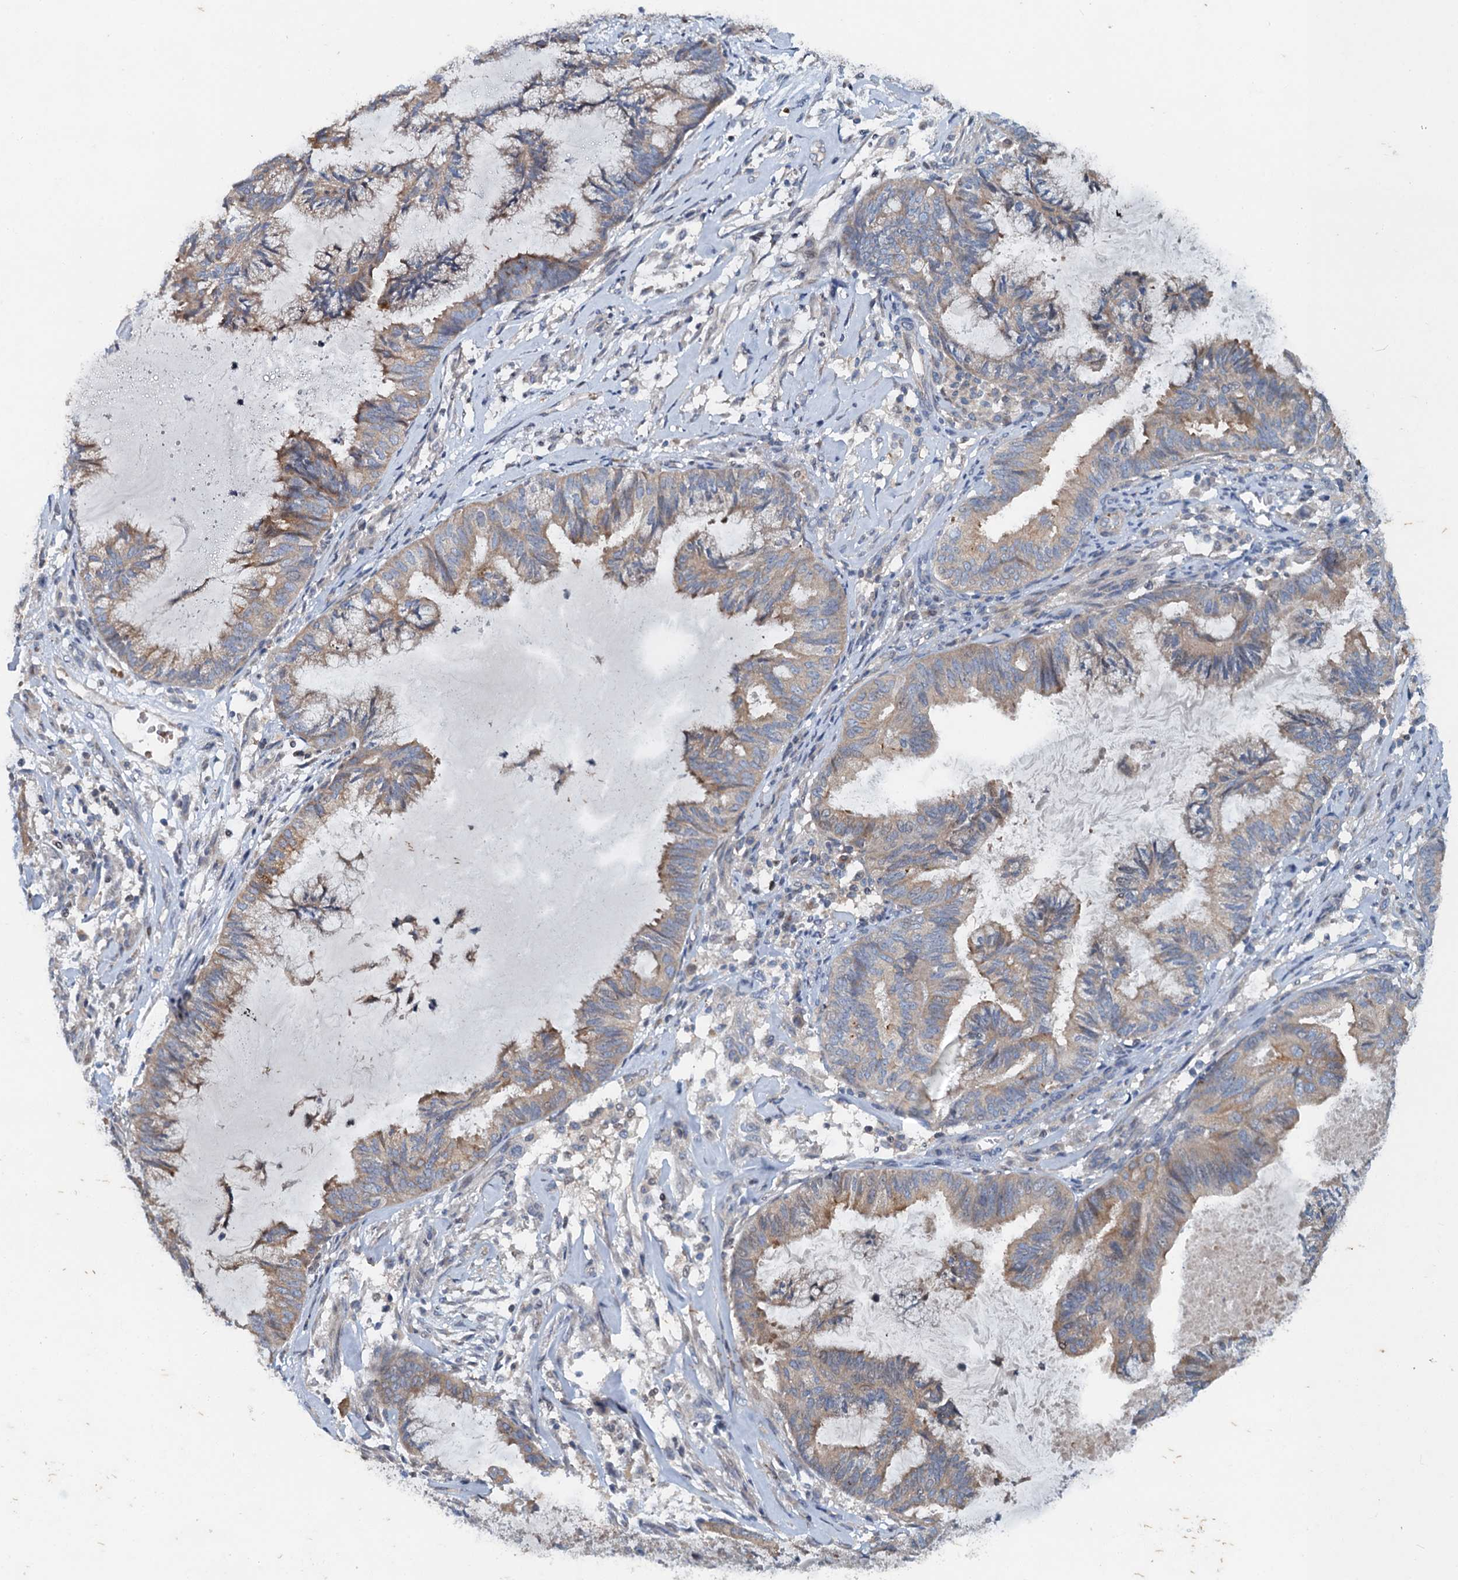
{"staining": {"intensity": "moderate", "quantity": "25%-75%", "location": "cytoplasmic/membranous"}, "tissue": "endometrial cancer", "cell_type": "Tumor cells", "image_type": "cancer", "snomed": [{"axis": "morphology", "description": "Adenocarcinoma, NOS"}, {"axis": "topography", "description": "Endometrium"}], "caption": "Tumor cells show medium levels of moderate cytoplasmic/membranous positivity in about 25%-75% of cells in human adenocarcinoma (endometrial).", "gene": "NBEA", "patient": {"sex": "female", "age": 86}}